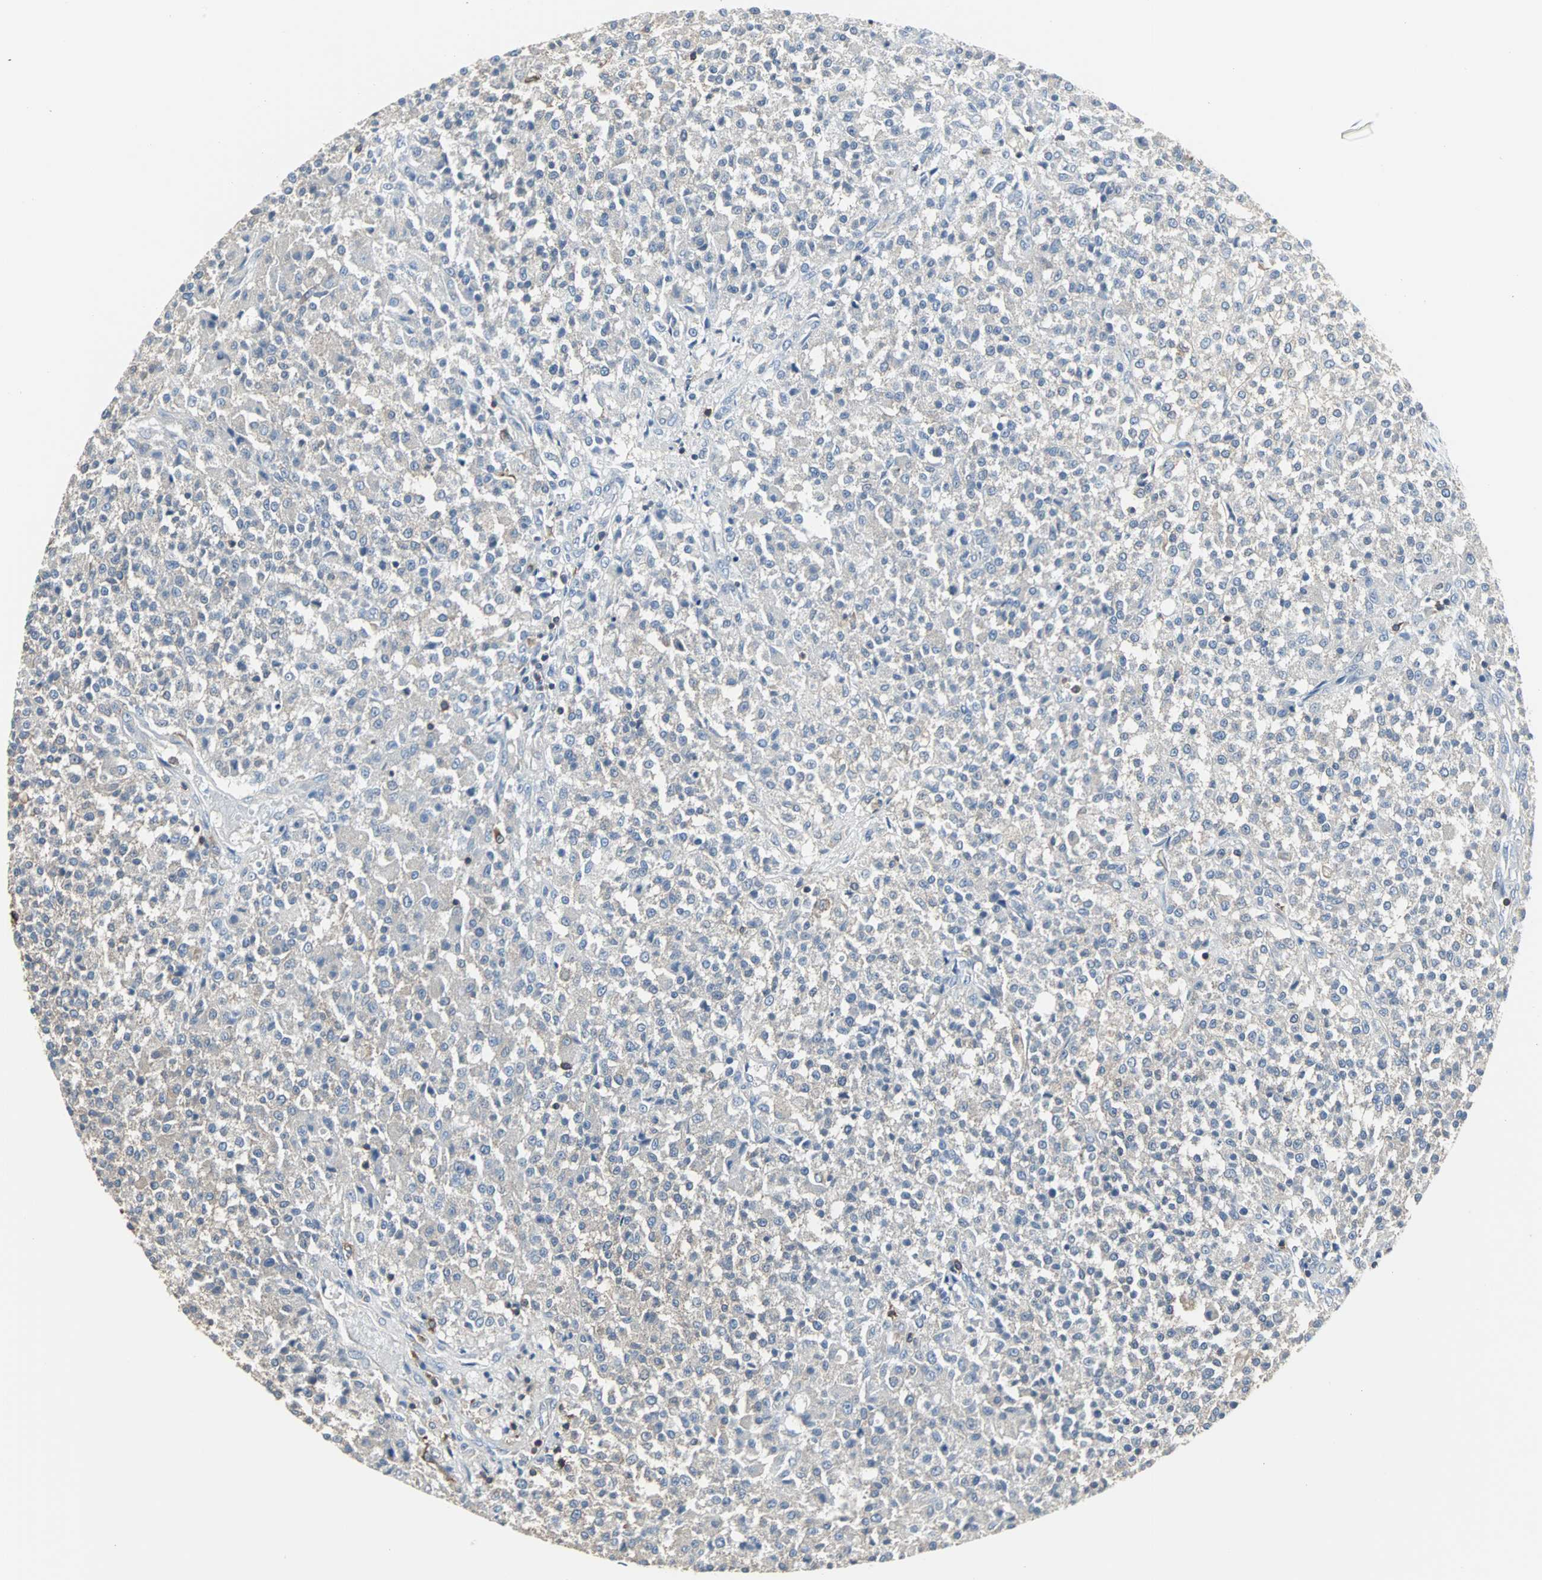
{"staining": {"intensity": "weak", "quantity": "25%-75%", "location": "cytoplasmic/membranous"}, "tissue": "testis cancer", "cell_type": "Tumor cells", "image_type": "cancer", "snomed": [{"axis": "morphology", "description": "Seminoma, NOS"}, {"axis": "topography", "description": "Testis"}], "caption": "This photomicrograph displays IHC staining of seminoma (testis), with low weak cytoplasmic/membranous expression in about 25%-75% of tumor cells.", "gene": "LRRFIP1", "patient": {"sex": "male", "age": 59}}